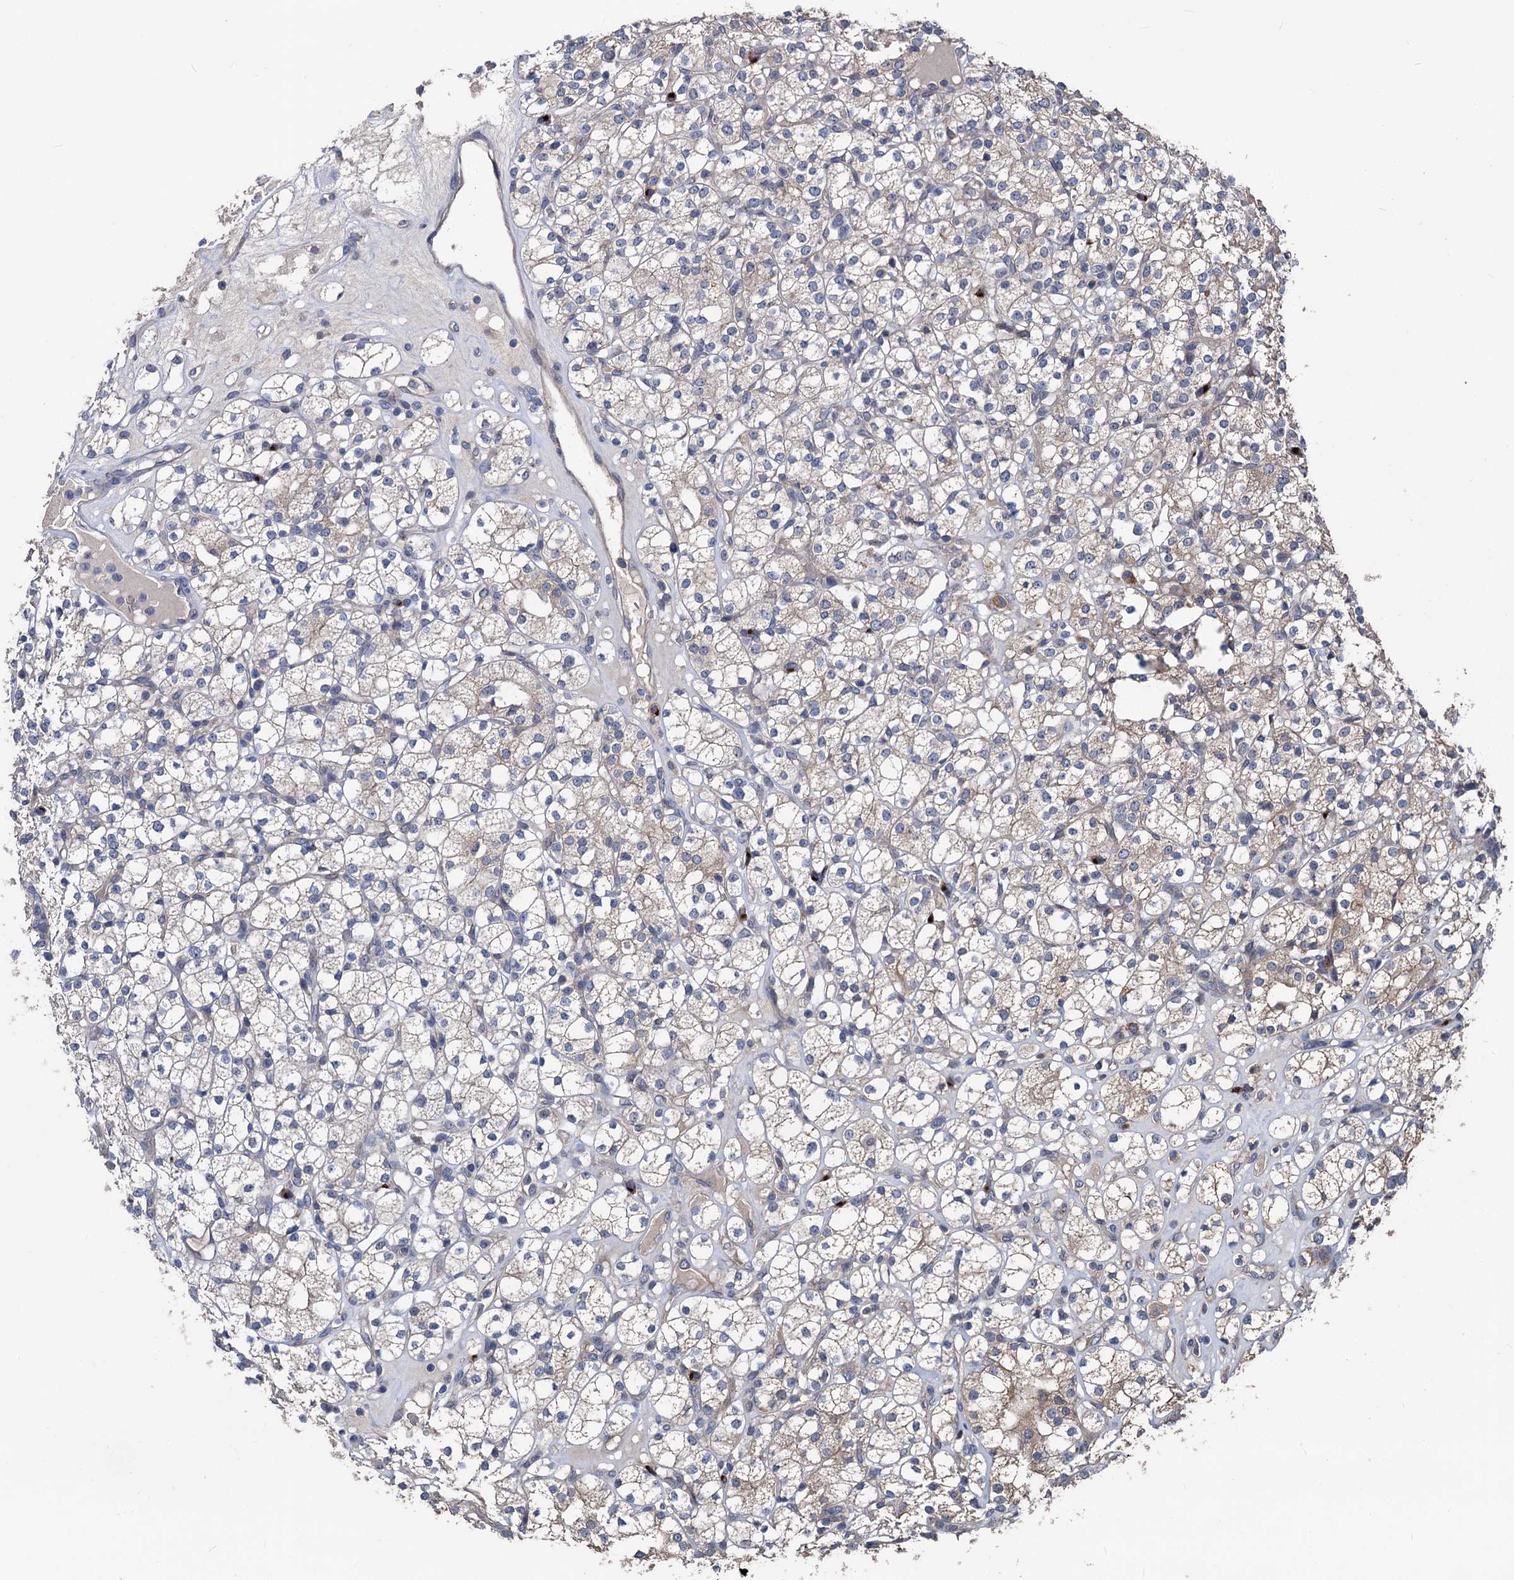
{"staining": {"intensity": "weak", "quantity": "<25%", "location": "cytoplasmic/membranous"}, "tissue": "renal cancer", "cell_type": "Tumor cells", "image_type": "cancer", "snomed": [{"axis": "morphology", "description": "Adenocarcinoma, NOS"}, {"axis": "topography", "description": "Kidney"}], "caption": "Immunohistochemical staining of renal cancer exhibits no significant positivity in tumor cells.", "gene": "SMAGP", "patient": {"sex": "male", "age": 77}}